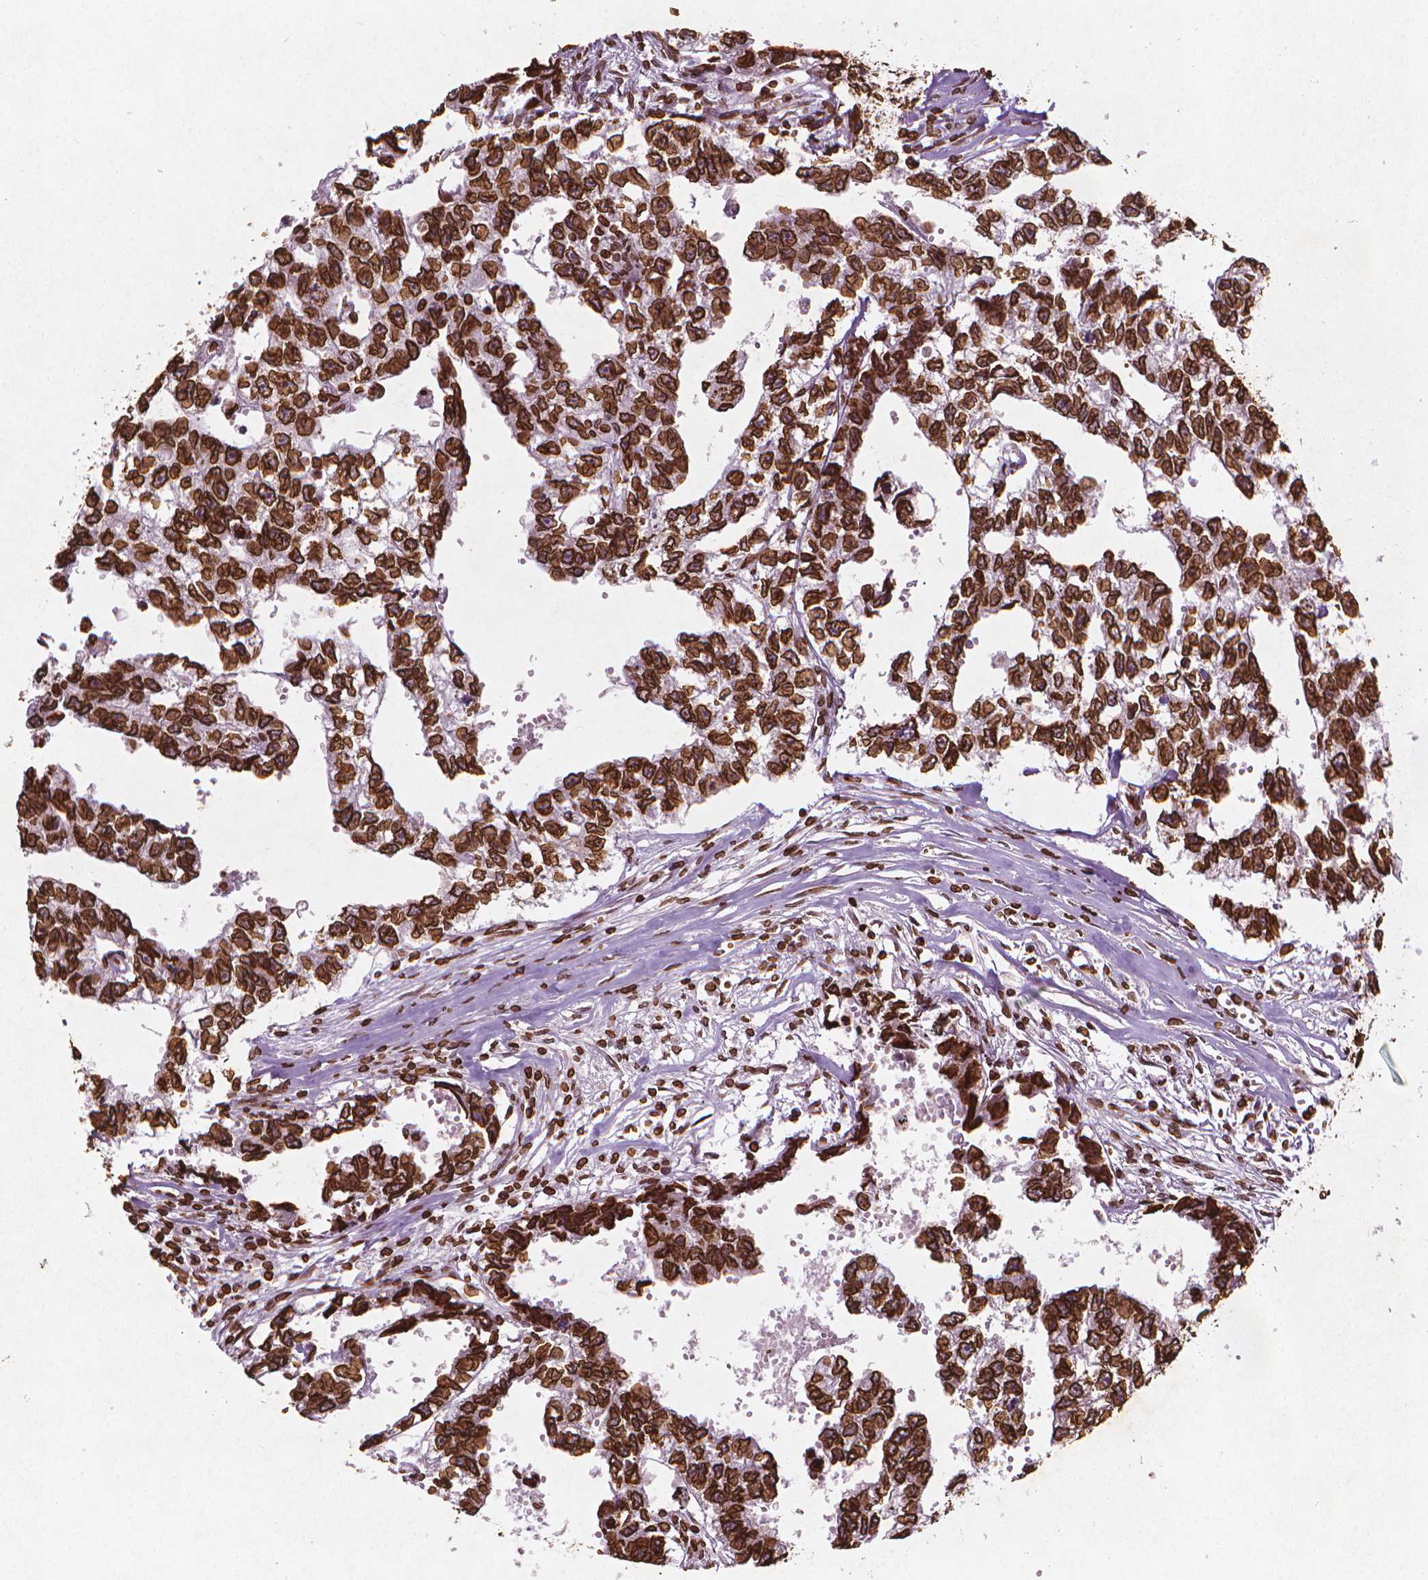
{"staining": {"intensity": "strong", "quantity": ">75%", "location": "cytoplasmic/membranous,nuclear"}, "tissue": "testis cancer", "cell_type": "Tumor cells", "image_type": "cancer", "snomed": [{"axis": "morphology", "description": "Carcinoma, Embryonal, NOS"}, {"axis": "morphology", "description": "Teratoma, malignant, NOS"}, {"axis": "topography", "description": "Testis"}], "caption": "A high-resolution photomicrograph shows IHC staining of testis embryonal carcinoma, which displays strong cytoplasmic/membranous and nuclear staining in about >75% of tumor cells.", "gene": "LMNB1", "patient": {"sex": "male", "age": 44}}